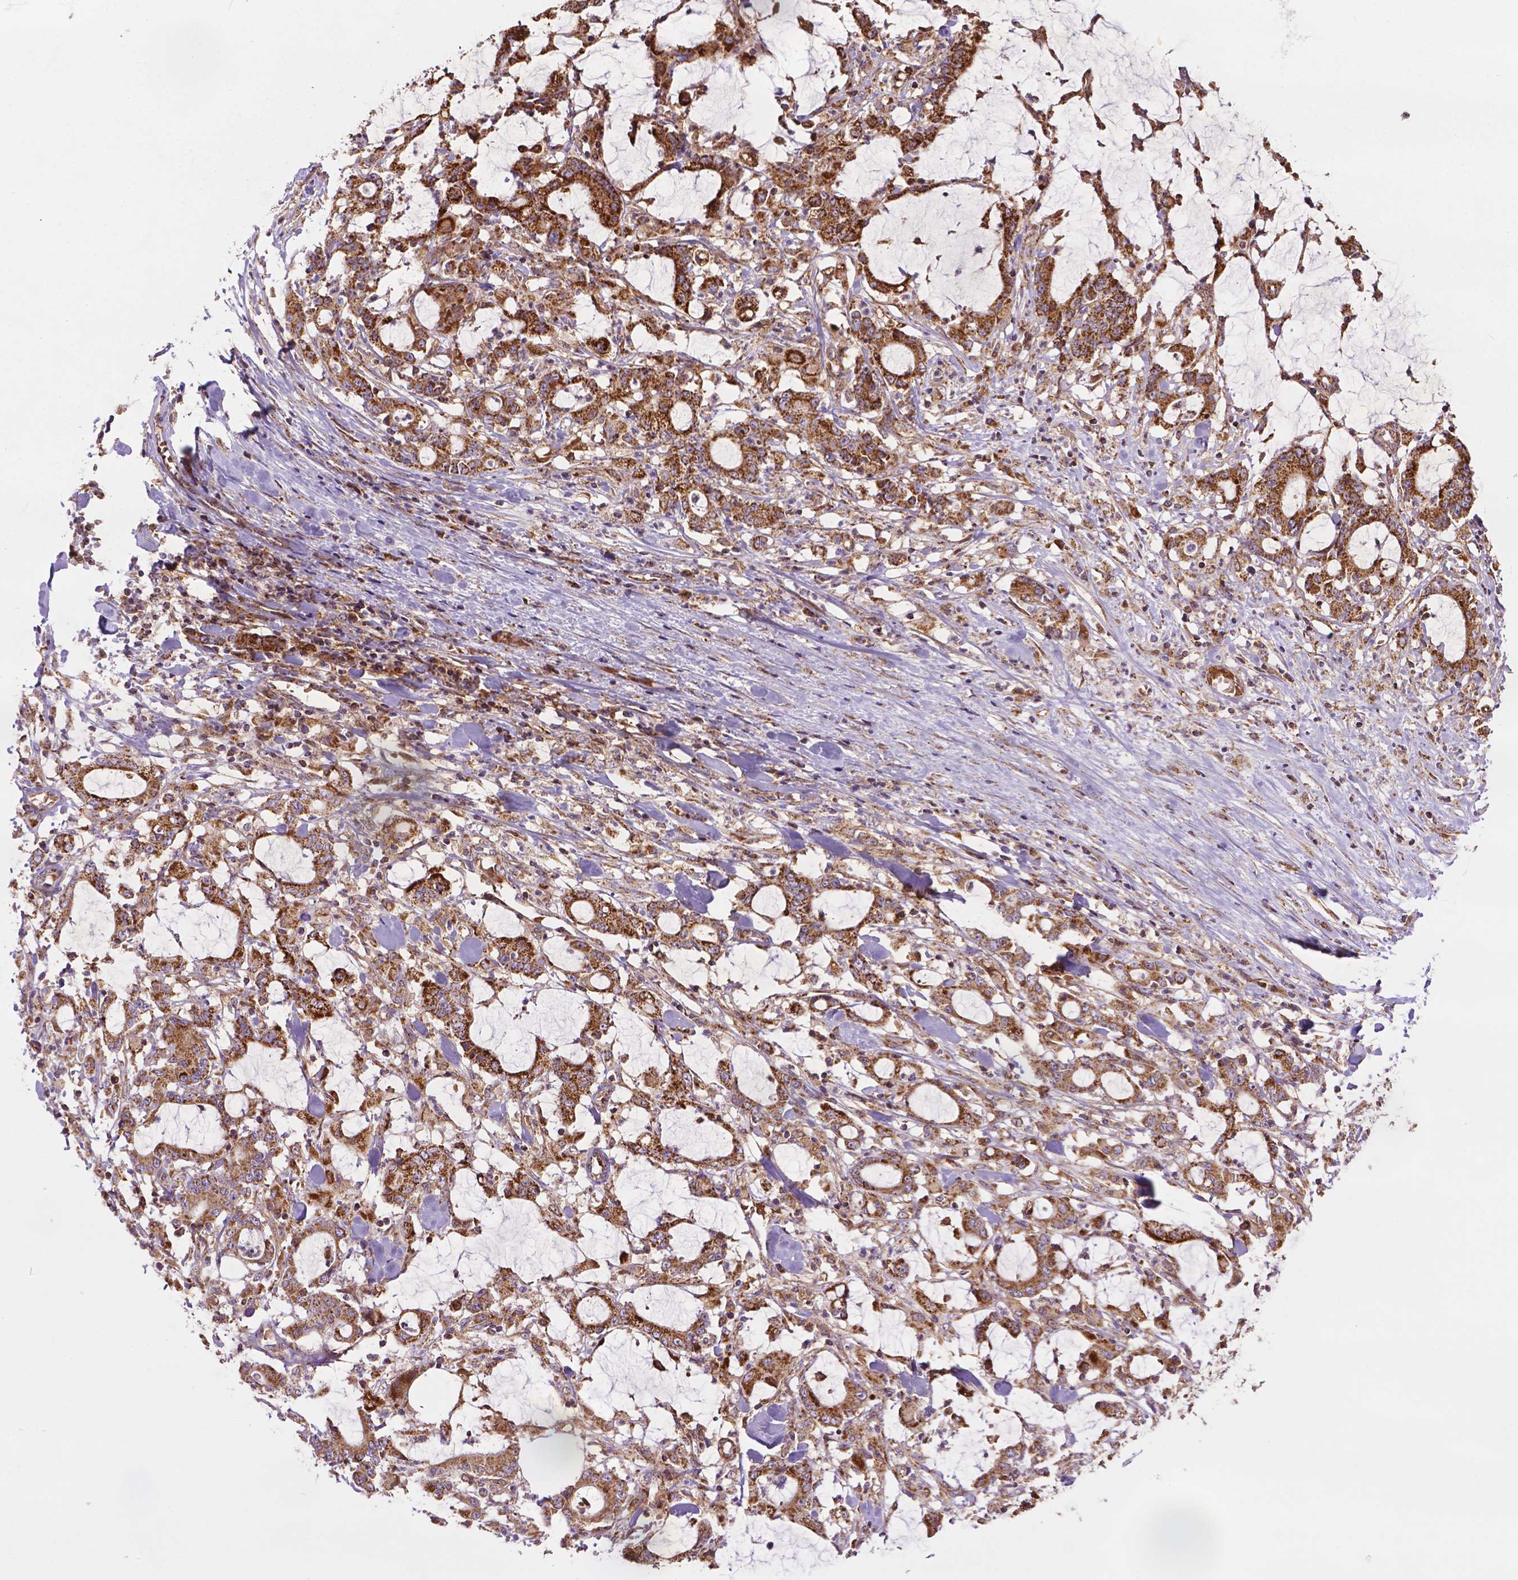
{"staining": {"intensity": "strong", "quantity": ">75%", "location": "cytoplasmic/membranous"}, "tissue": "stomach cancer", "cell_type": "Tumor cells", "image_type": "cancer", "snomed": [{"axis": "morphology", "description": "Adenocarcinoma, NOS"}, {"axis": "topography", "description": "Stomach, upper"}], "caption": "Immunohistochemistry of human stomach cancer reveals high levels of strong cytoplasmic/membranous positivity in about >75% of tumor cells.", "gene": "ILVBL", "patient": {"sex": "male", "age": 68}}